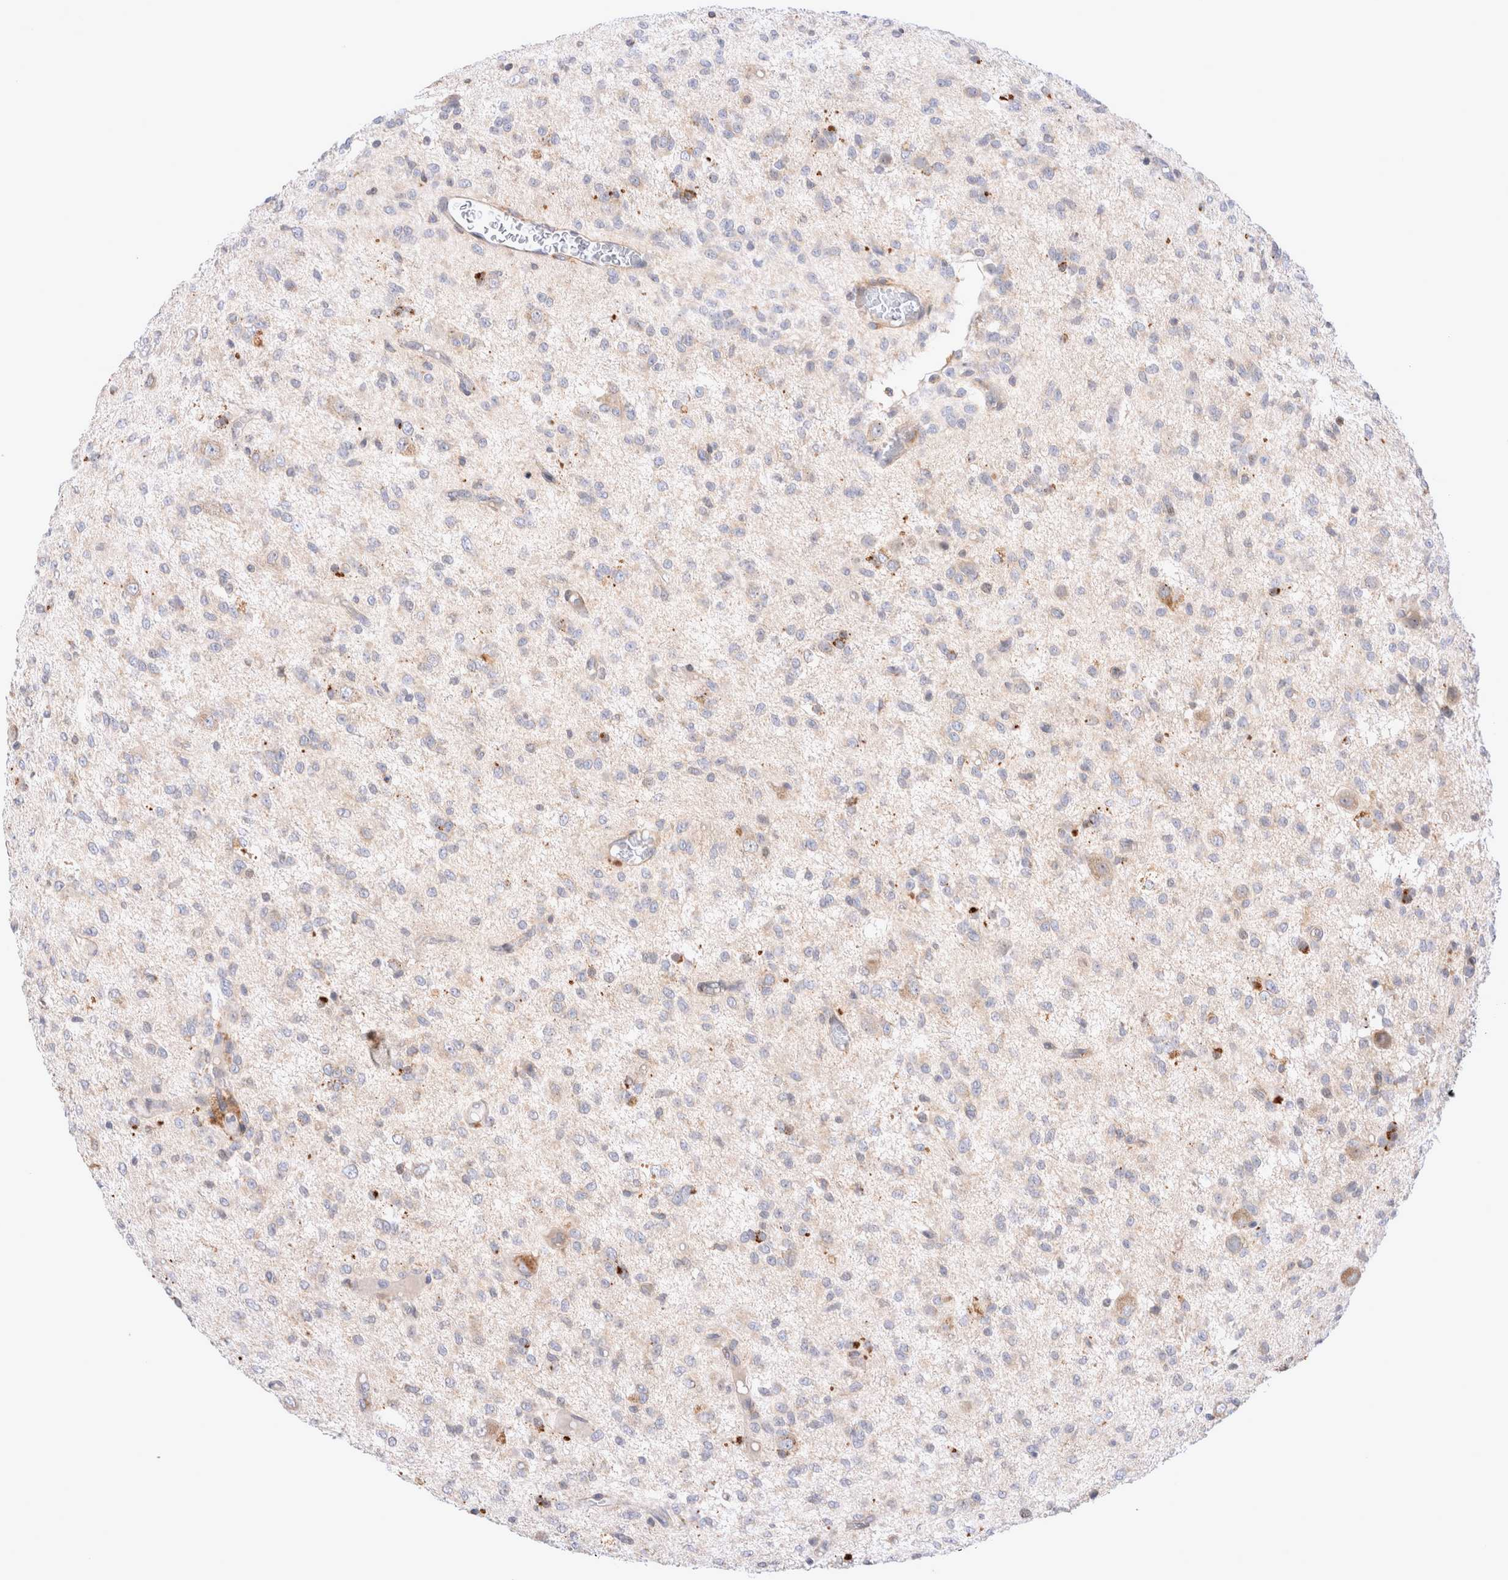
{"staining": {"intensity": "weak", "quantity": "<25%", "location": "cytoplasmic/membranous"}, "tissue": "glioma", "cell_type": "Tumor cells", "image_type": "cancer", "snomed": [{"axis": "morphology", "description": "Glioma, malignant, High grade"}, {"axis": "topography", "description": "Brain"}], "caption": "IHC histopathology image of neoplastic tissue: malignant high-grade glioma stained with DAB displays no significant protein staining in tumor cells.", "gene": "NPC1", "patient": {"sex": "female", "age": 59}}